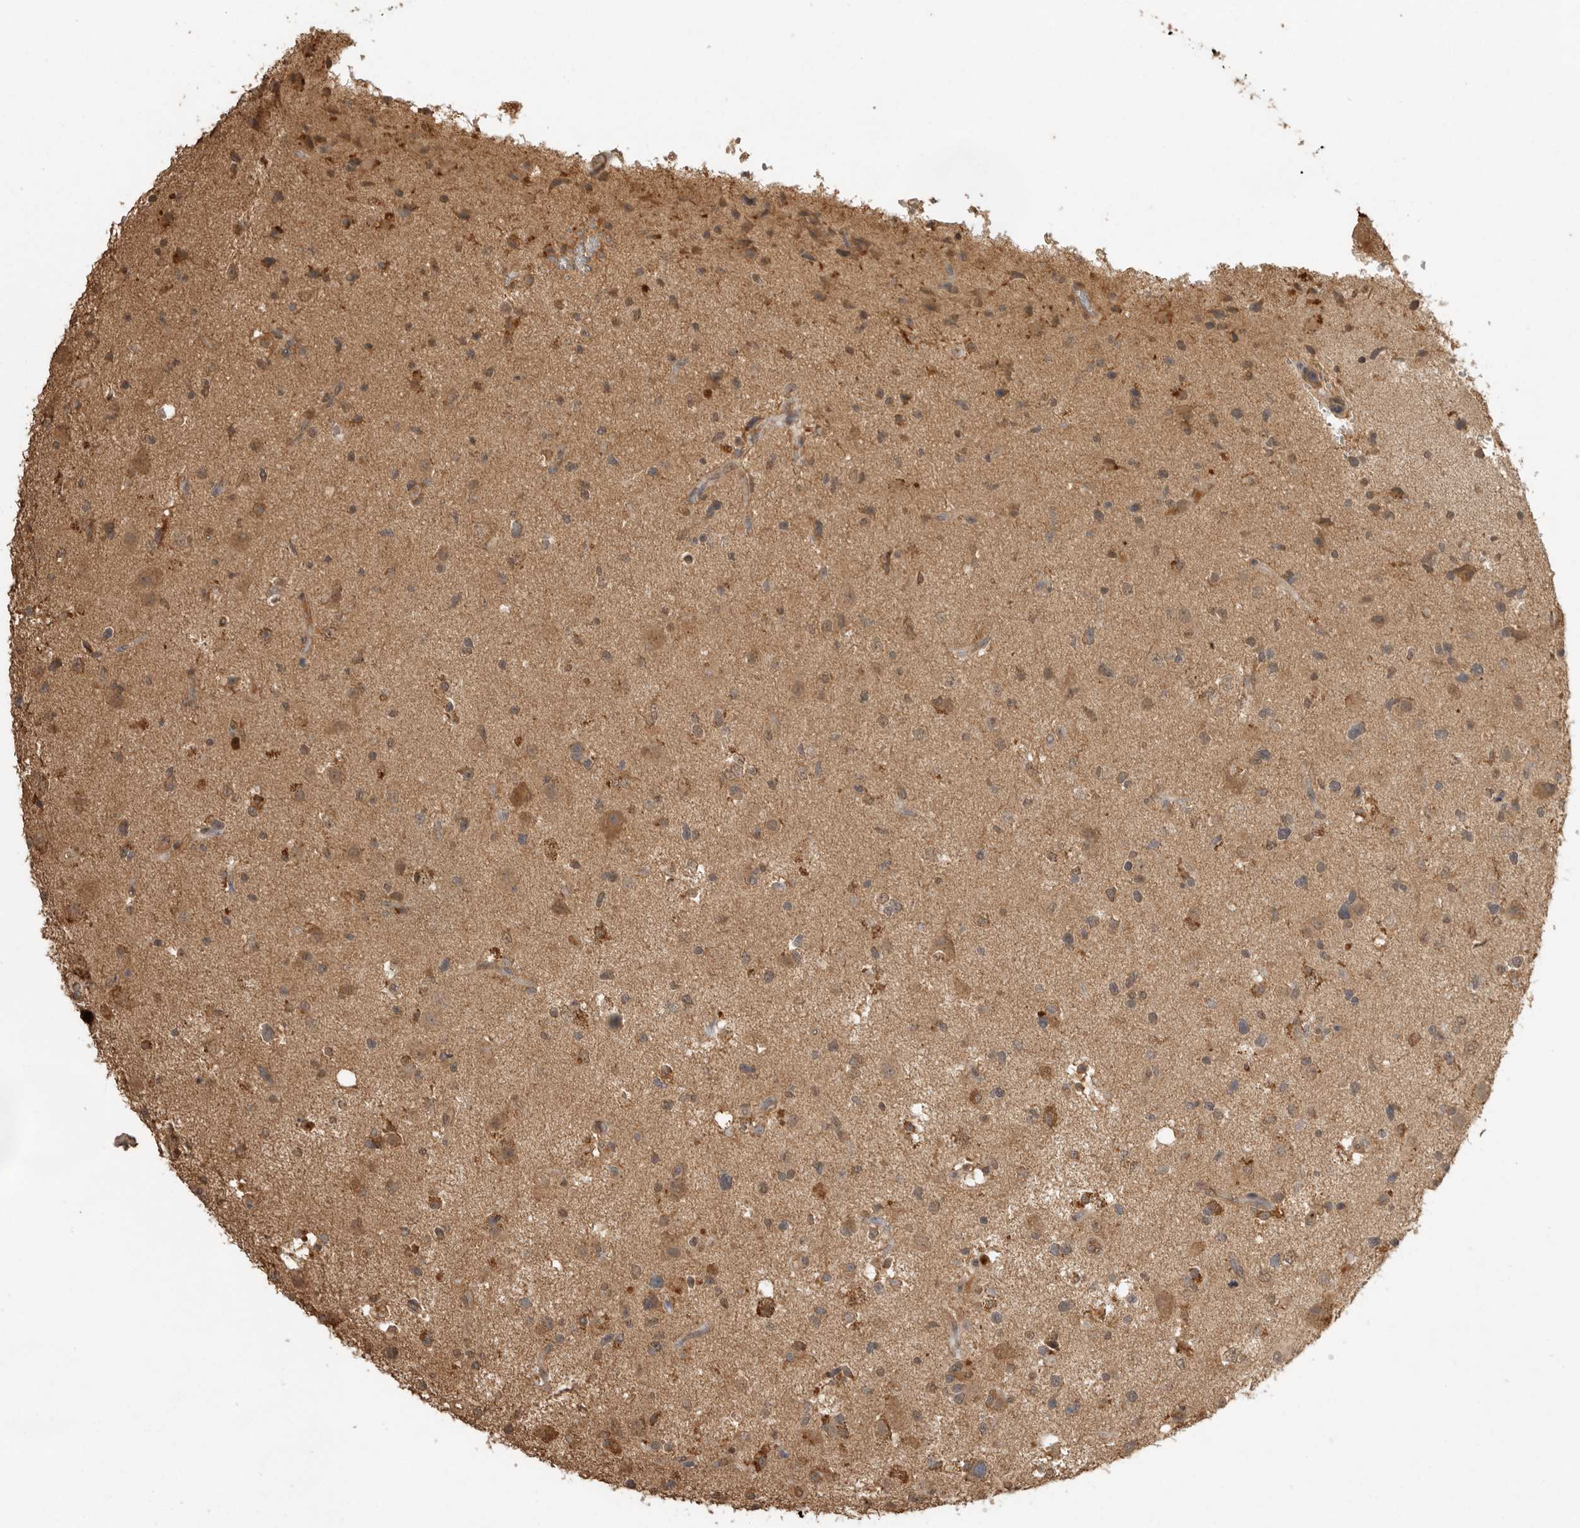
{"staining": {"intensity": "moderate", "quantity": ">75%", "location": "cytoplasmic/membranous"}, "tissue": "glioma", "cell_type": "Tumor cells", "image_type": "cancer", "snomed": [{"axis": "morphology", "description": "Glioma, malignant, High grade"}, {"axis": "topography", "description": "Brain"}], "caption": "Immunohistochemistry (DAB (3,3'-diaminobenzidine)) staining of human malignant glioma (high-grade) displays moderate cytoplasmic/membranous protein expression in approximately >75% of tumor cells.", "gene": "JAG2", "patient": {"sex": "male", "age": 33}}